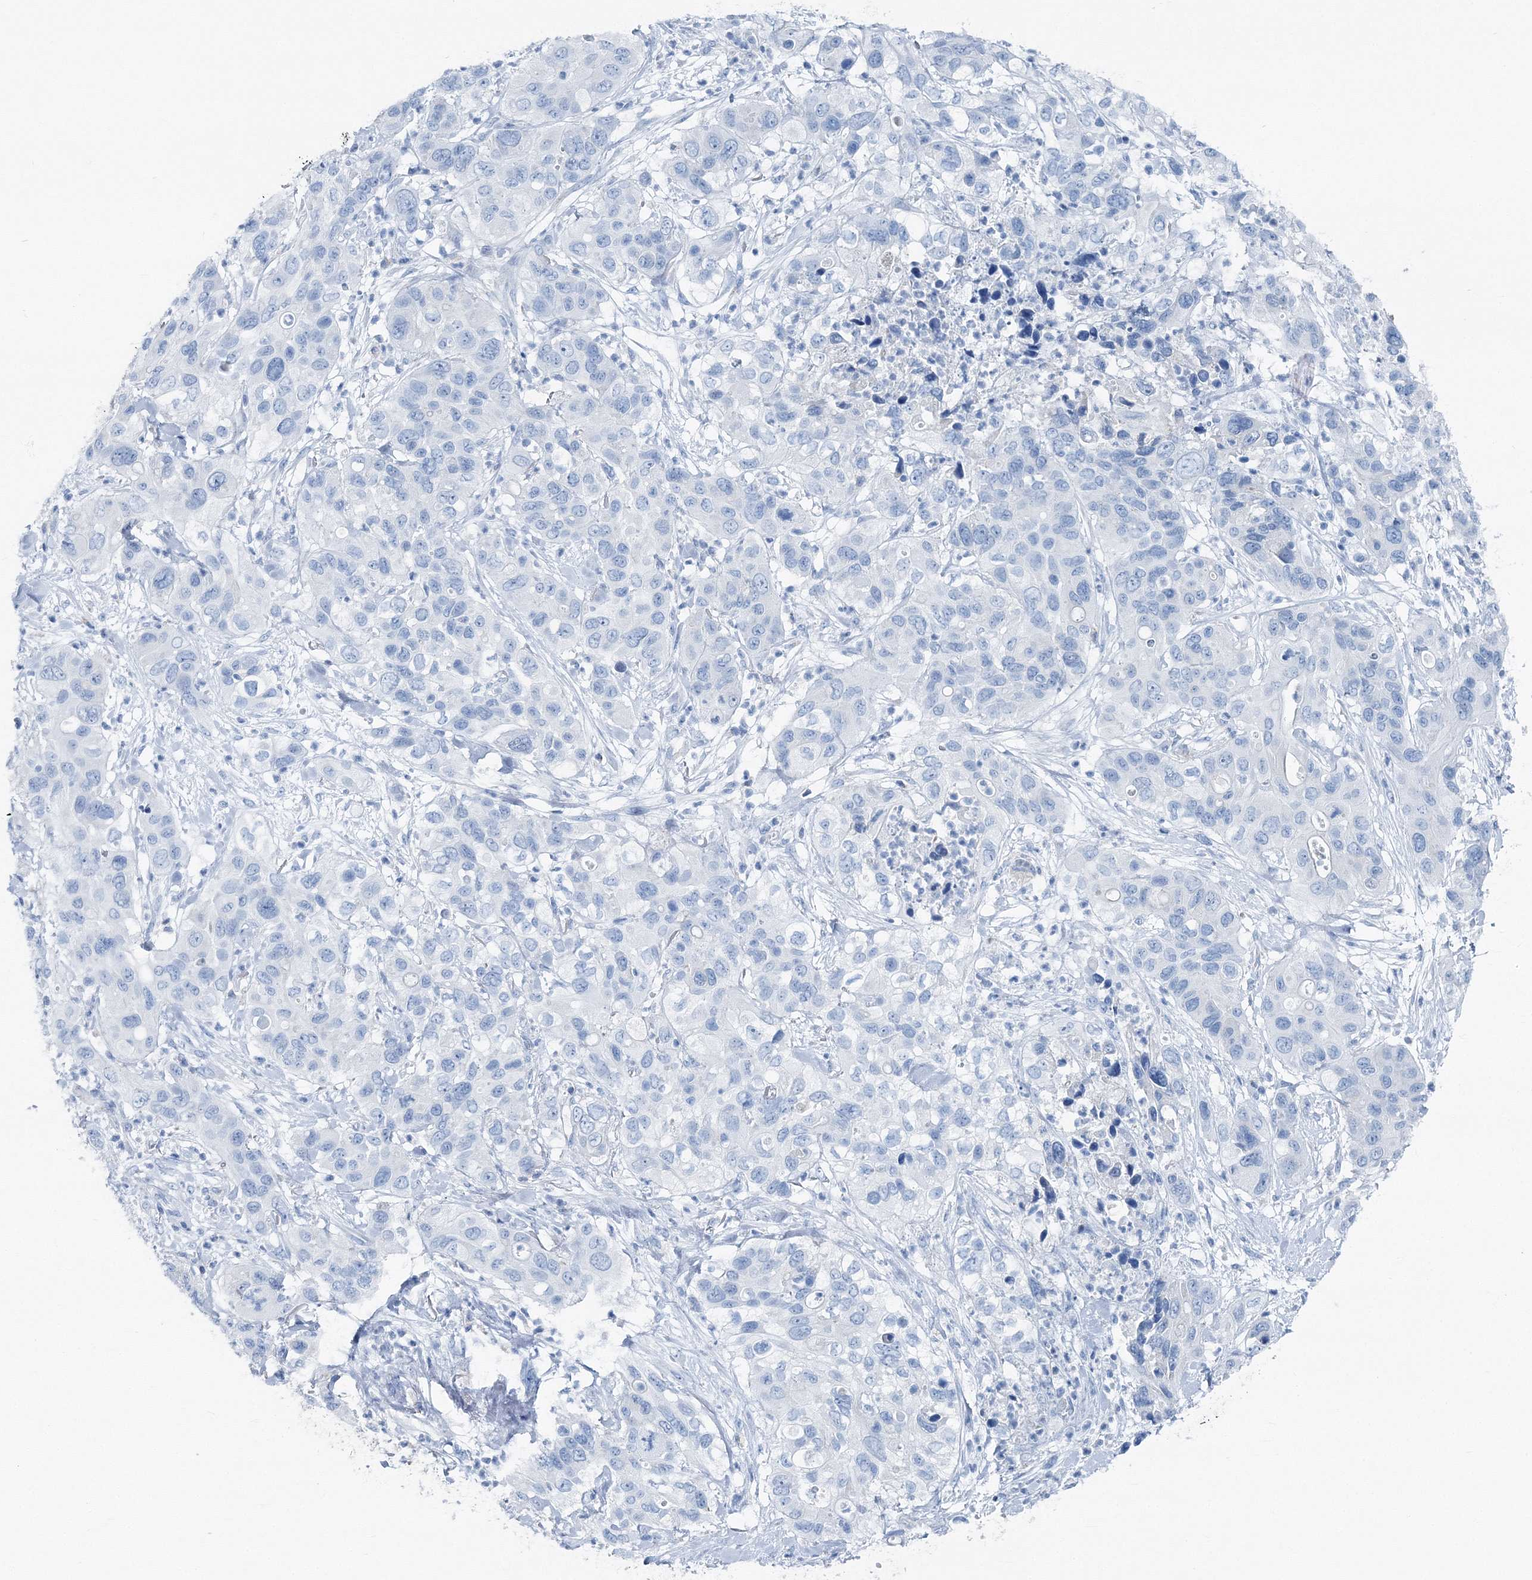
{"staining": {"intensity": "negative", "quantity": "none", "location": "none"}, "tissue": "pancreatic cancer", "cell_type": "Tumor cells", "image_type": "cancer", "snomed": [{"axis": "morphology", "description": "Adenocarcinoma, NOS"}, {"axis": "topography", "description": "Pancreas"}], "caption": "This is an immunohistochemistry image of pancreatic cancer (adenocarcinoma). There is no expression in tumor cells.", "gene": "GABARAPL2", "patient": {"sex": "female", "age": 71}}